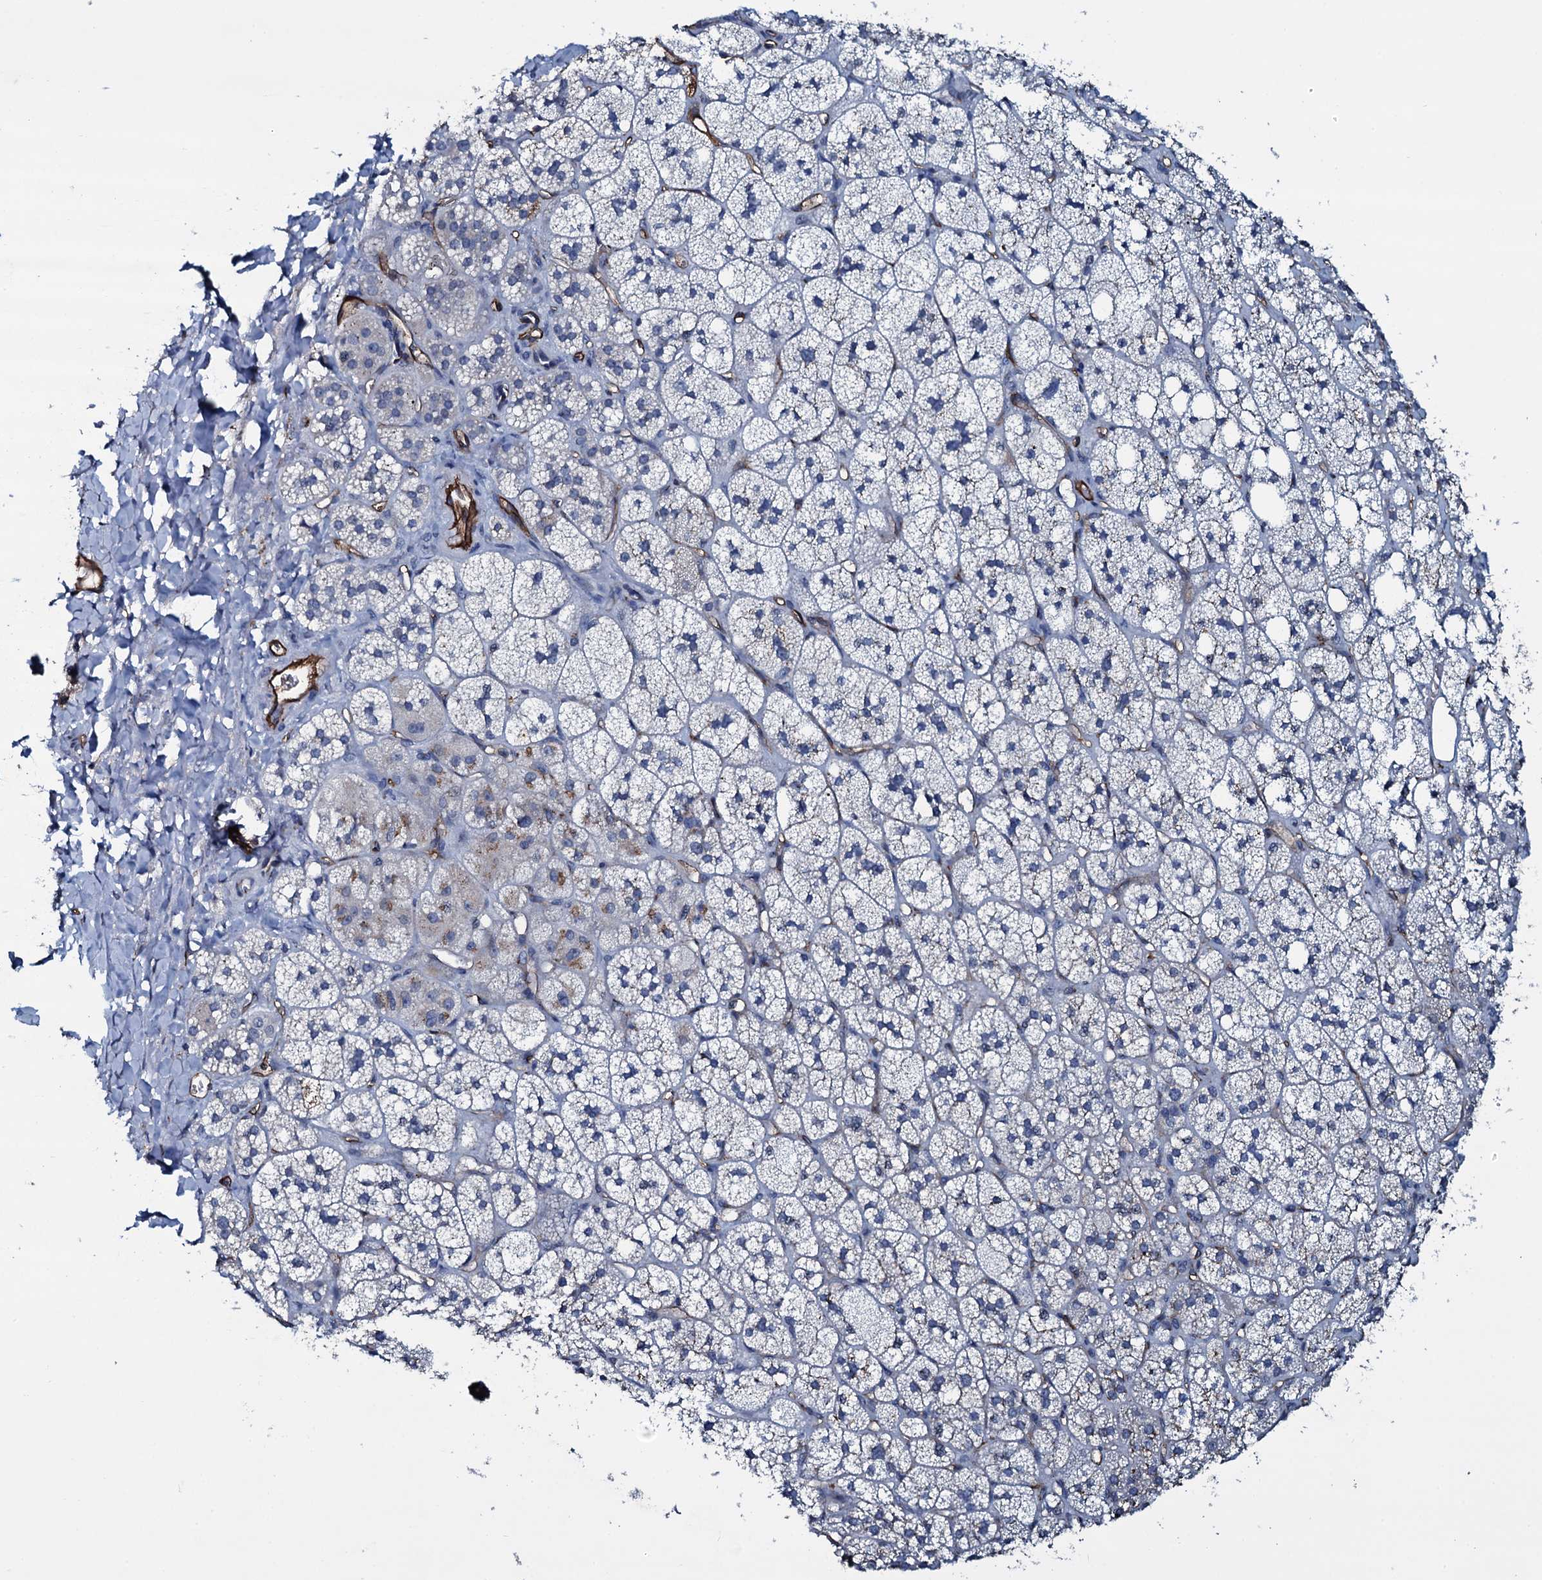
{"staining": {"intensity": "negative", "quantity": "none", "location": "none"}, "tissue": "adrenal gland", "cell_type": "Glandular cells", "image_type": "normal", "snomed": [{"axis": "morphology", "description": "Normal tissue, NOS"}, {"axis": "topography", "description": "Adrenal gland"}], "caption": "DAB (3,3'-diaminobenzidine) immunohistochemical staining of unremarkable human adrenal gland demonstrates no significant expression in glandular cells. Brightfield microscopy of immunohistochemistry stained with DAB (brown) and hematoxylin (blue), captured at high magnification.", "gene": "CLEC14A", "patient": {"sex": "male", "age": 61}}